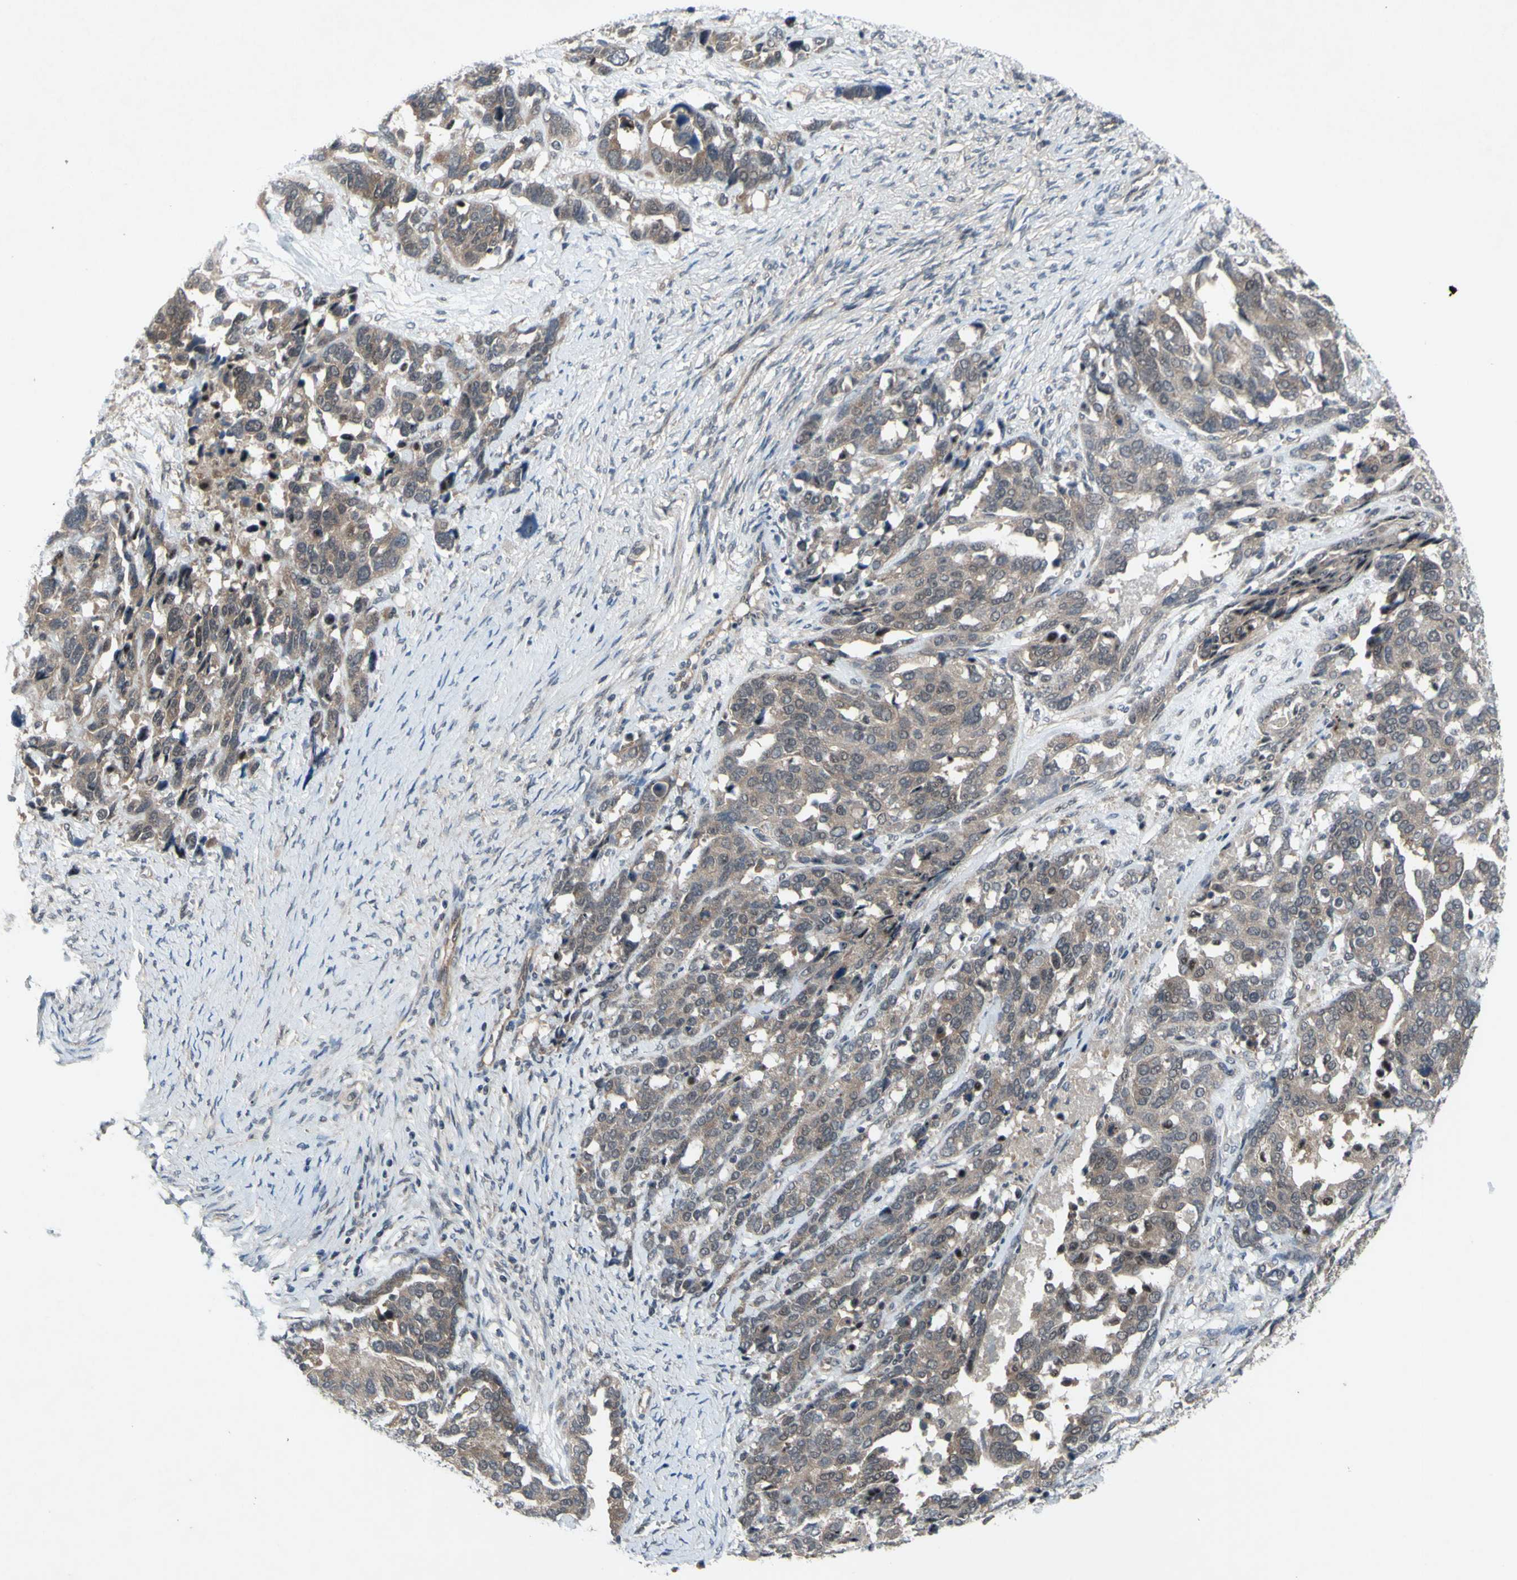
{"staining": {"intensity": "weak", "quantity": ">75%", "location": "cytoplasmic/membranous"}, "tissue": "ovarian cancer", "cell_type": "Tumor cells", "image_type": "cancer", "snomed": [{"axis": "morphology", "description": "Cystadenocarcinoma, serous, NOS"}, {"axis": "topography", "description": "Ovary"}], "caption": "High-power microscopy captured an immunohistochemistry image of ovarian cancer, revealing weak cytoplasmic/membranous expression in about >75% of tumor cells. (DAB = brown stain, brightfield microscopy at high magnification).", "gene": "TRDMT1", "patient": {"sex": "female", "age": 44}}